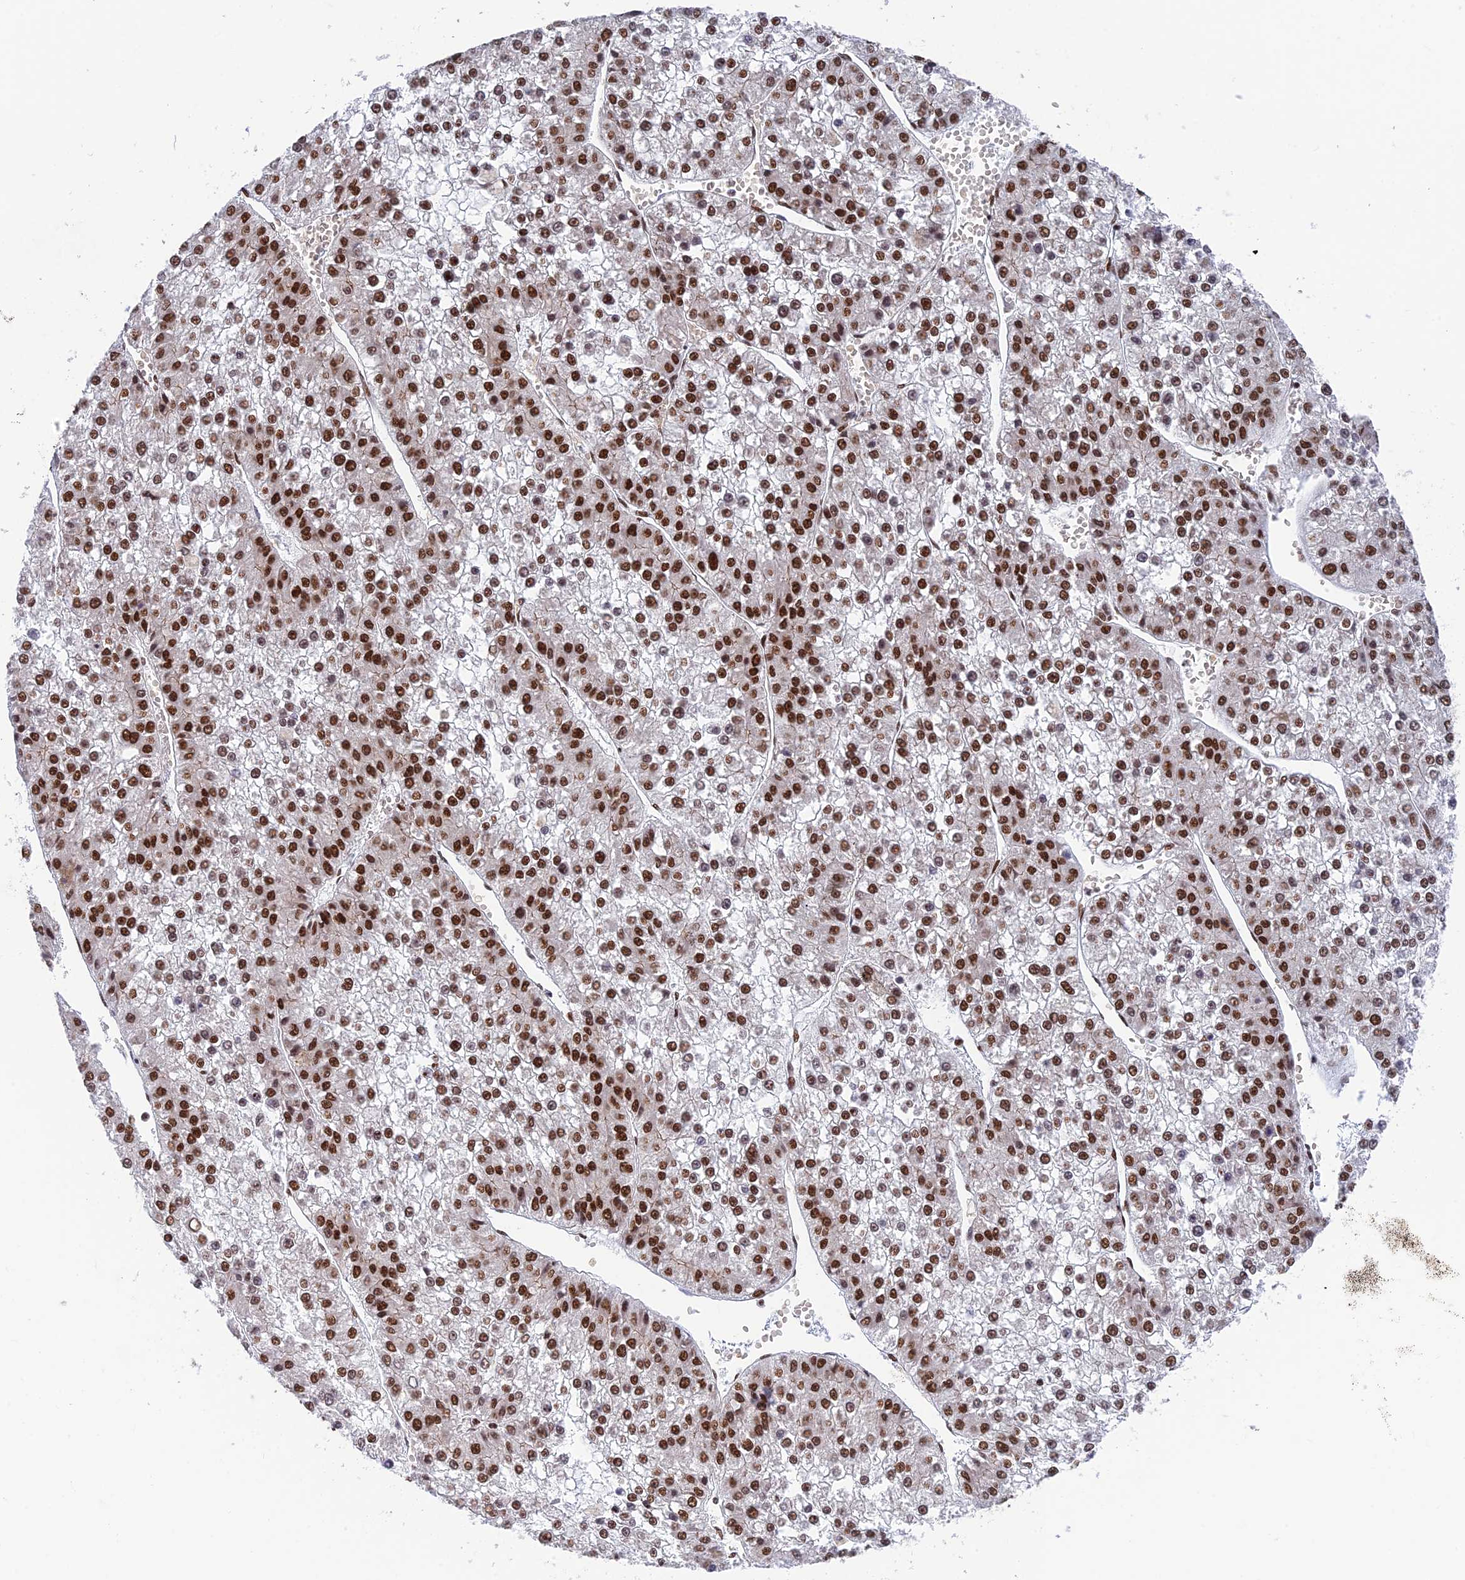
{"staining": {"intensity": "strong", "quantity": ">75%", "location": "nuclear"}, "tissue": "liver cancer", "cell_type": "Tumor cells", "image_type": "cancer", "snomed": [{"axis": "morphology", "description": "Carcinoma, Hepatocellular, NOS"}, {"axis": "topography", "description": "Liver"}], "caption": "Human liver cancer stained with a brown dye demonstrates strong nuclear positive staining in about >75% of tumor cells.", "gene": "EEF1AKMT3", "patient": {"sex": "female", "age": 73}}